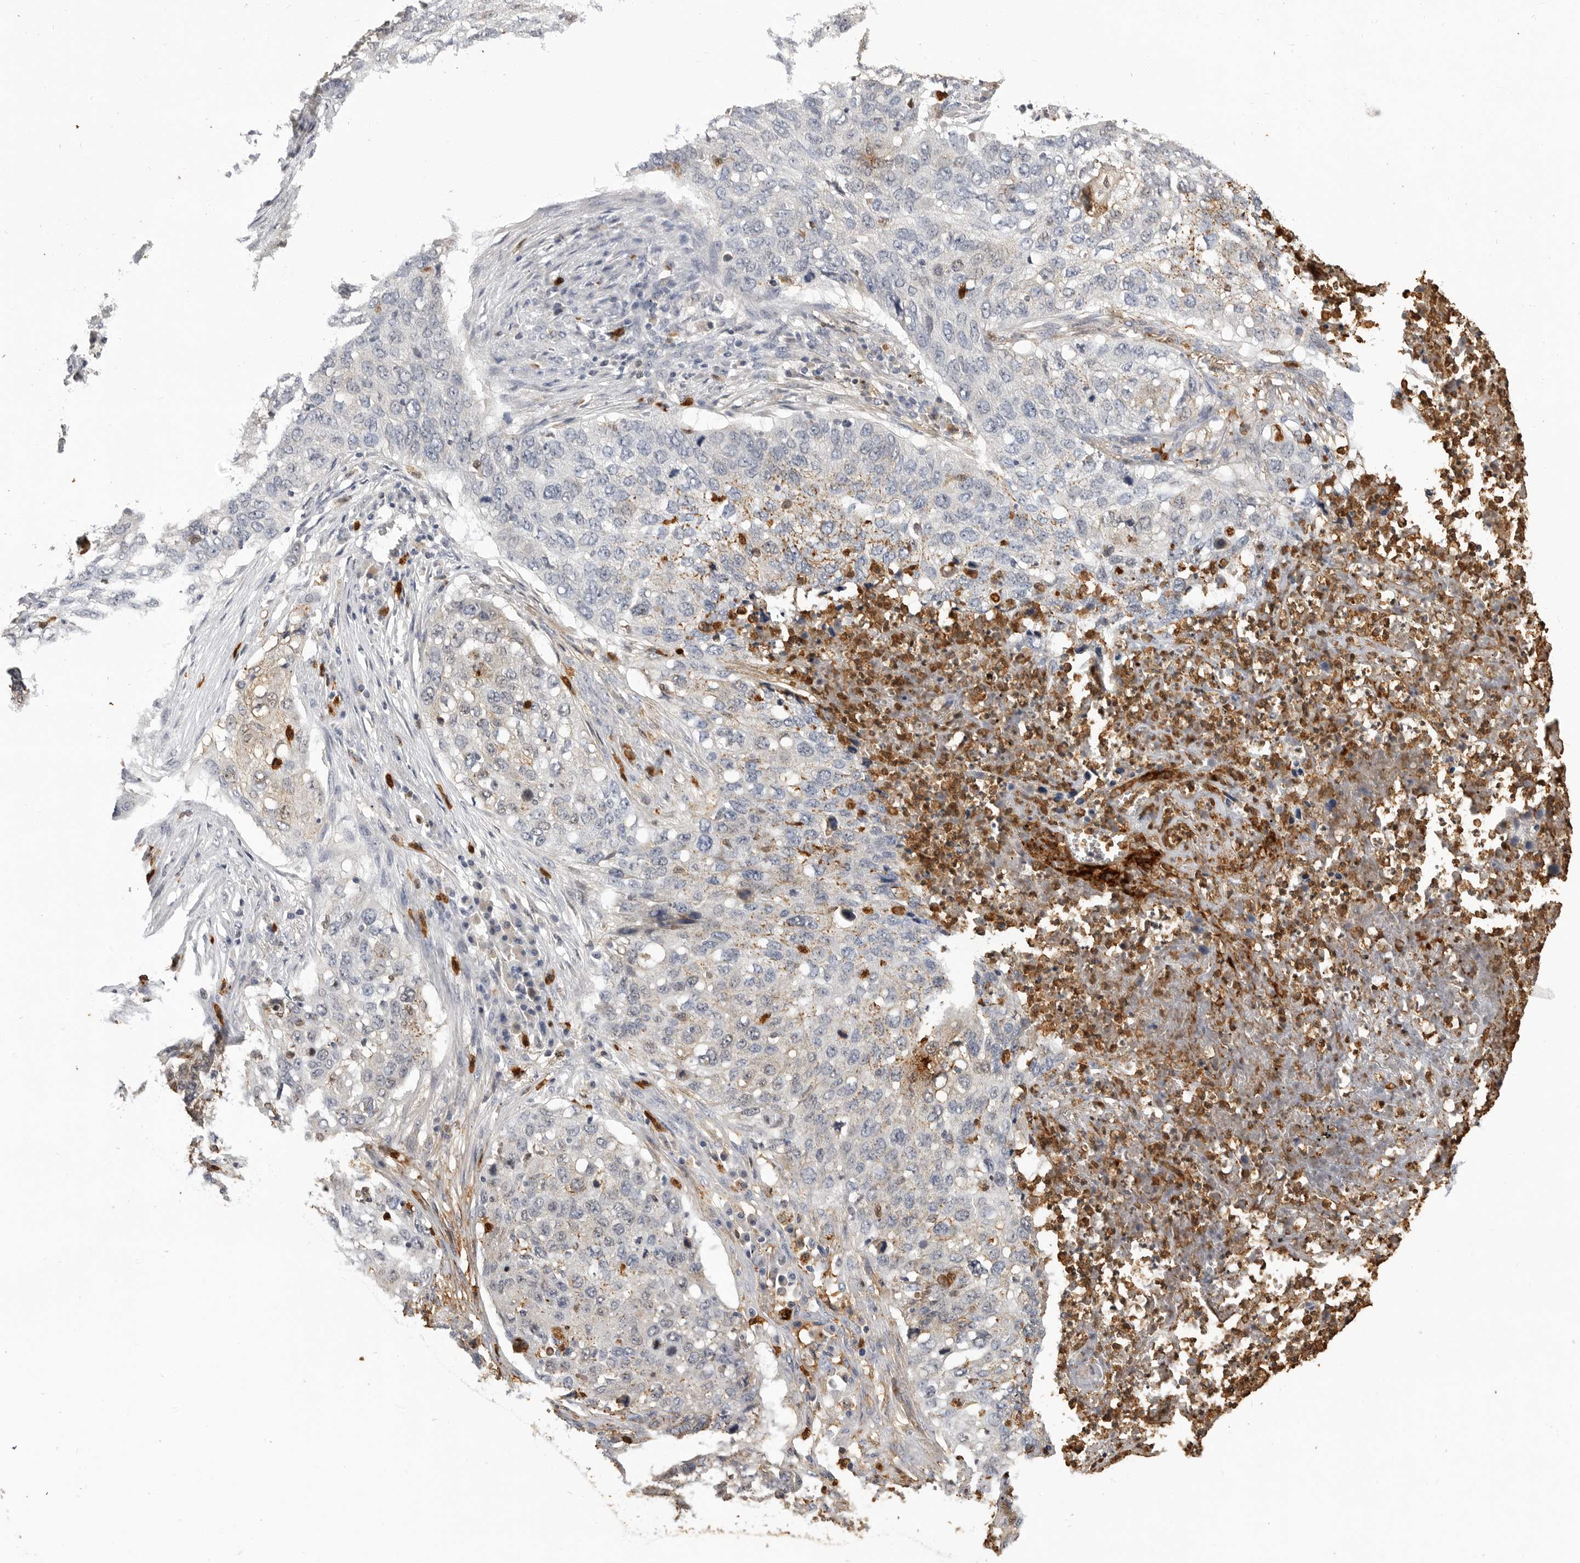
{"staining": {"intensity": "weak", "quantity": "<25%", "location": "cytoplasmic/membranous"}, "tissue": "lung cancer", "cell_type": "Tumor cells", "image_type": "cancer", "snomed": [{"axis": "morphology", "description": "Squamous cell carcinoma, NOS"}, {"axis": "topography", "description": "Lung"}], "caption": "A histopathology image of lung squamous cell carcinoma stained for a protein shows no brown staining in tumor cells.", "gene": "LTBR", "patient": {"sex": "female", "age": 63}}